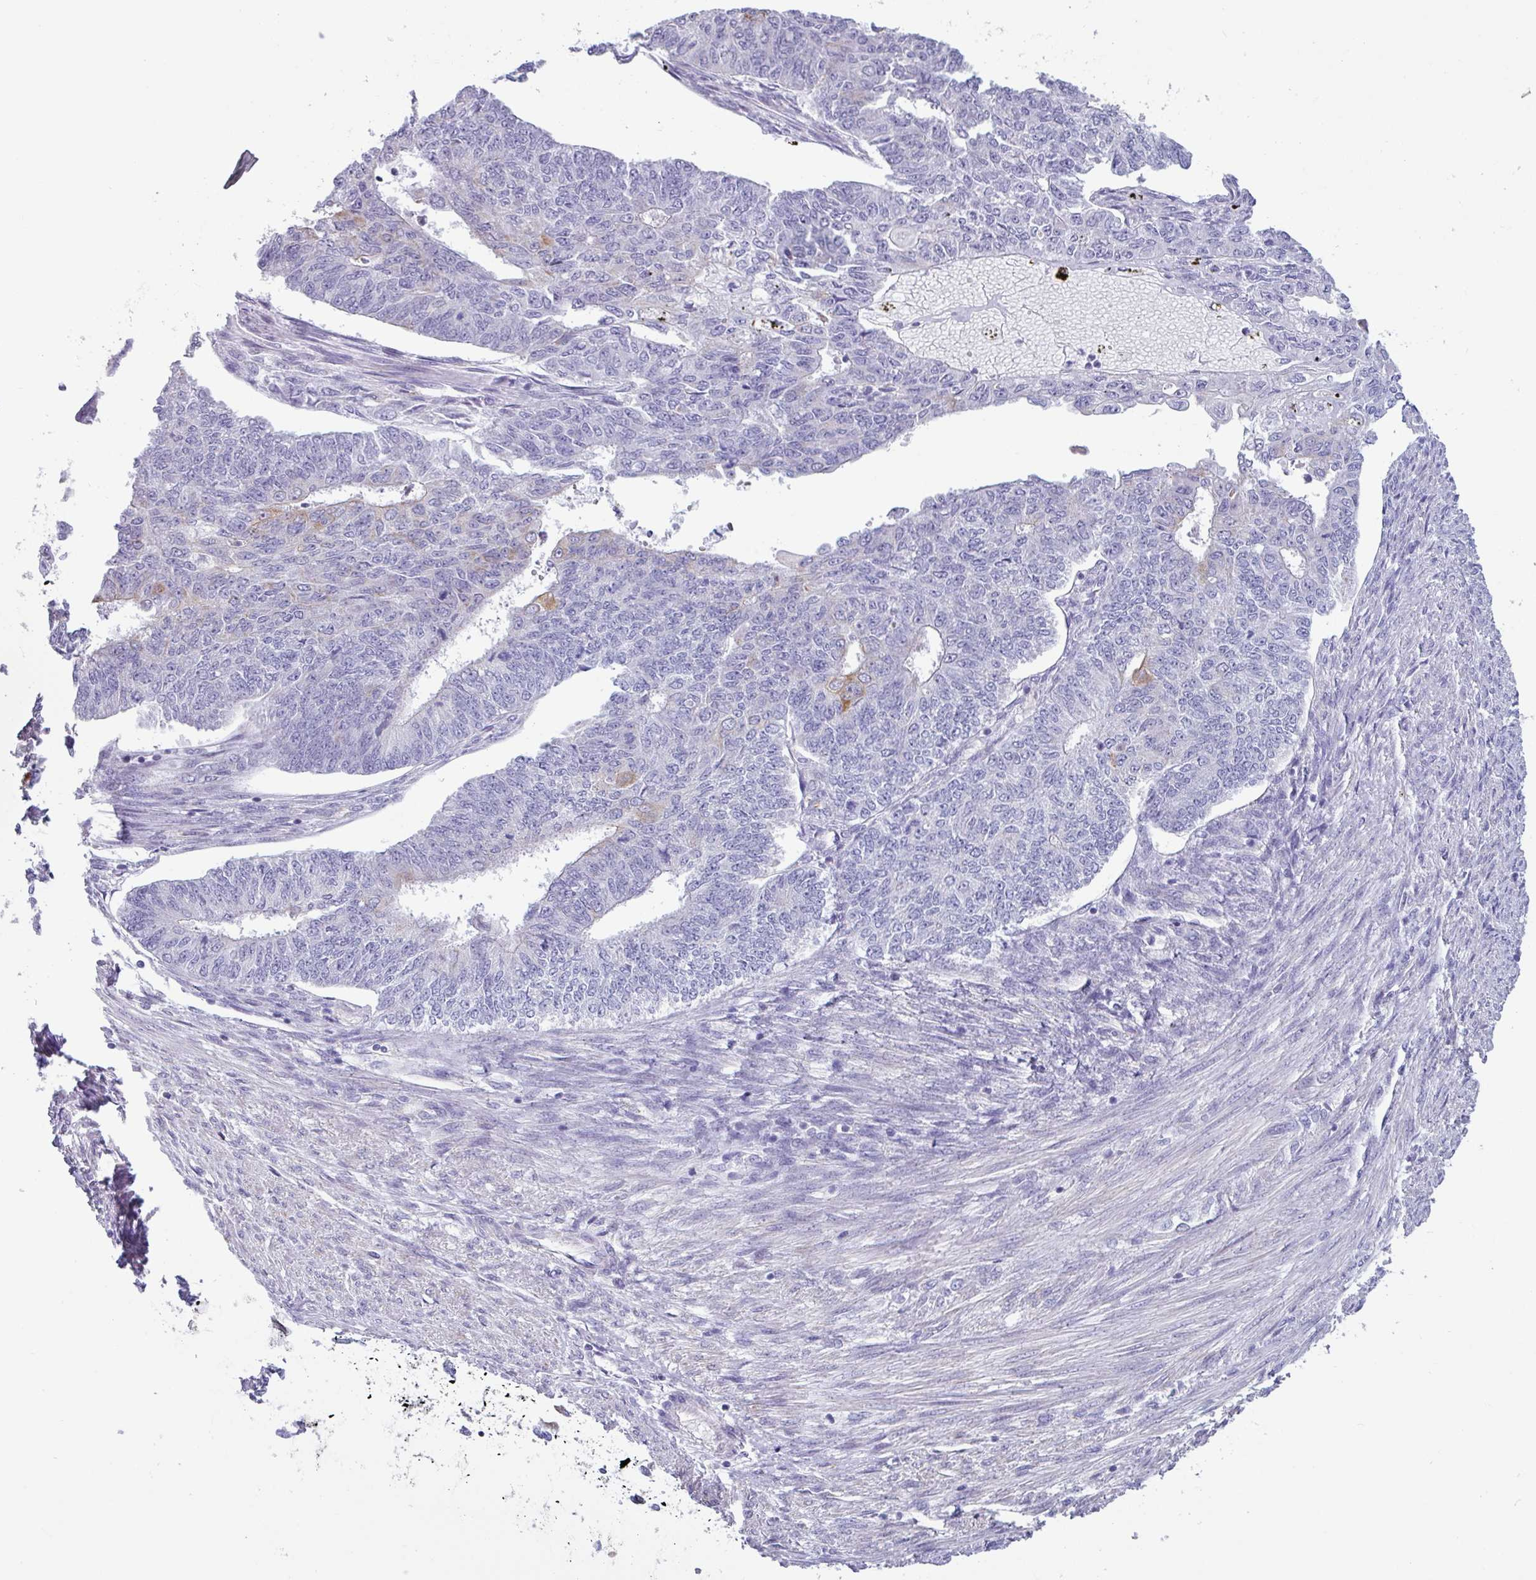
{"staining": {"intensity": "negative", "quantity": "none", "location": "none"}, "tissue": "endometrial cancer", "cell_type": "Tumor cells", "image_type": "cancer", "snomed": [{"axis": "morphology", "description": "Adenocarcinoma, NOS"}, {"axis": "topography", "description": "Endometrium"}], "caption": "Endometrial adenocarcinoma stained for a protein using IHC shows no positivity tumor cells.", "gene": "CAMK1", "patient": {"sex": "female", "age": 32}}